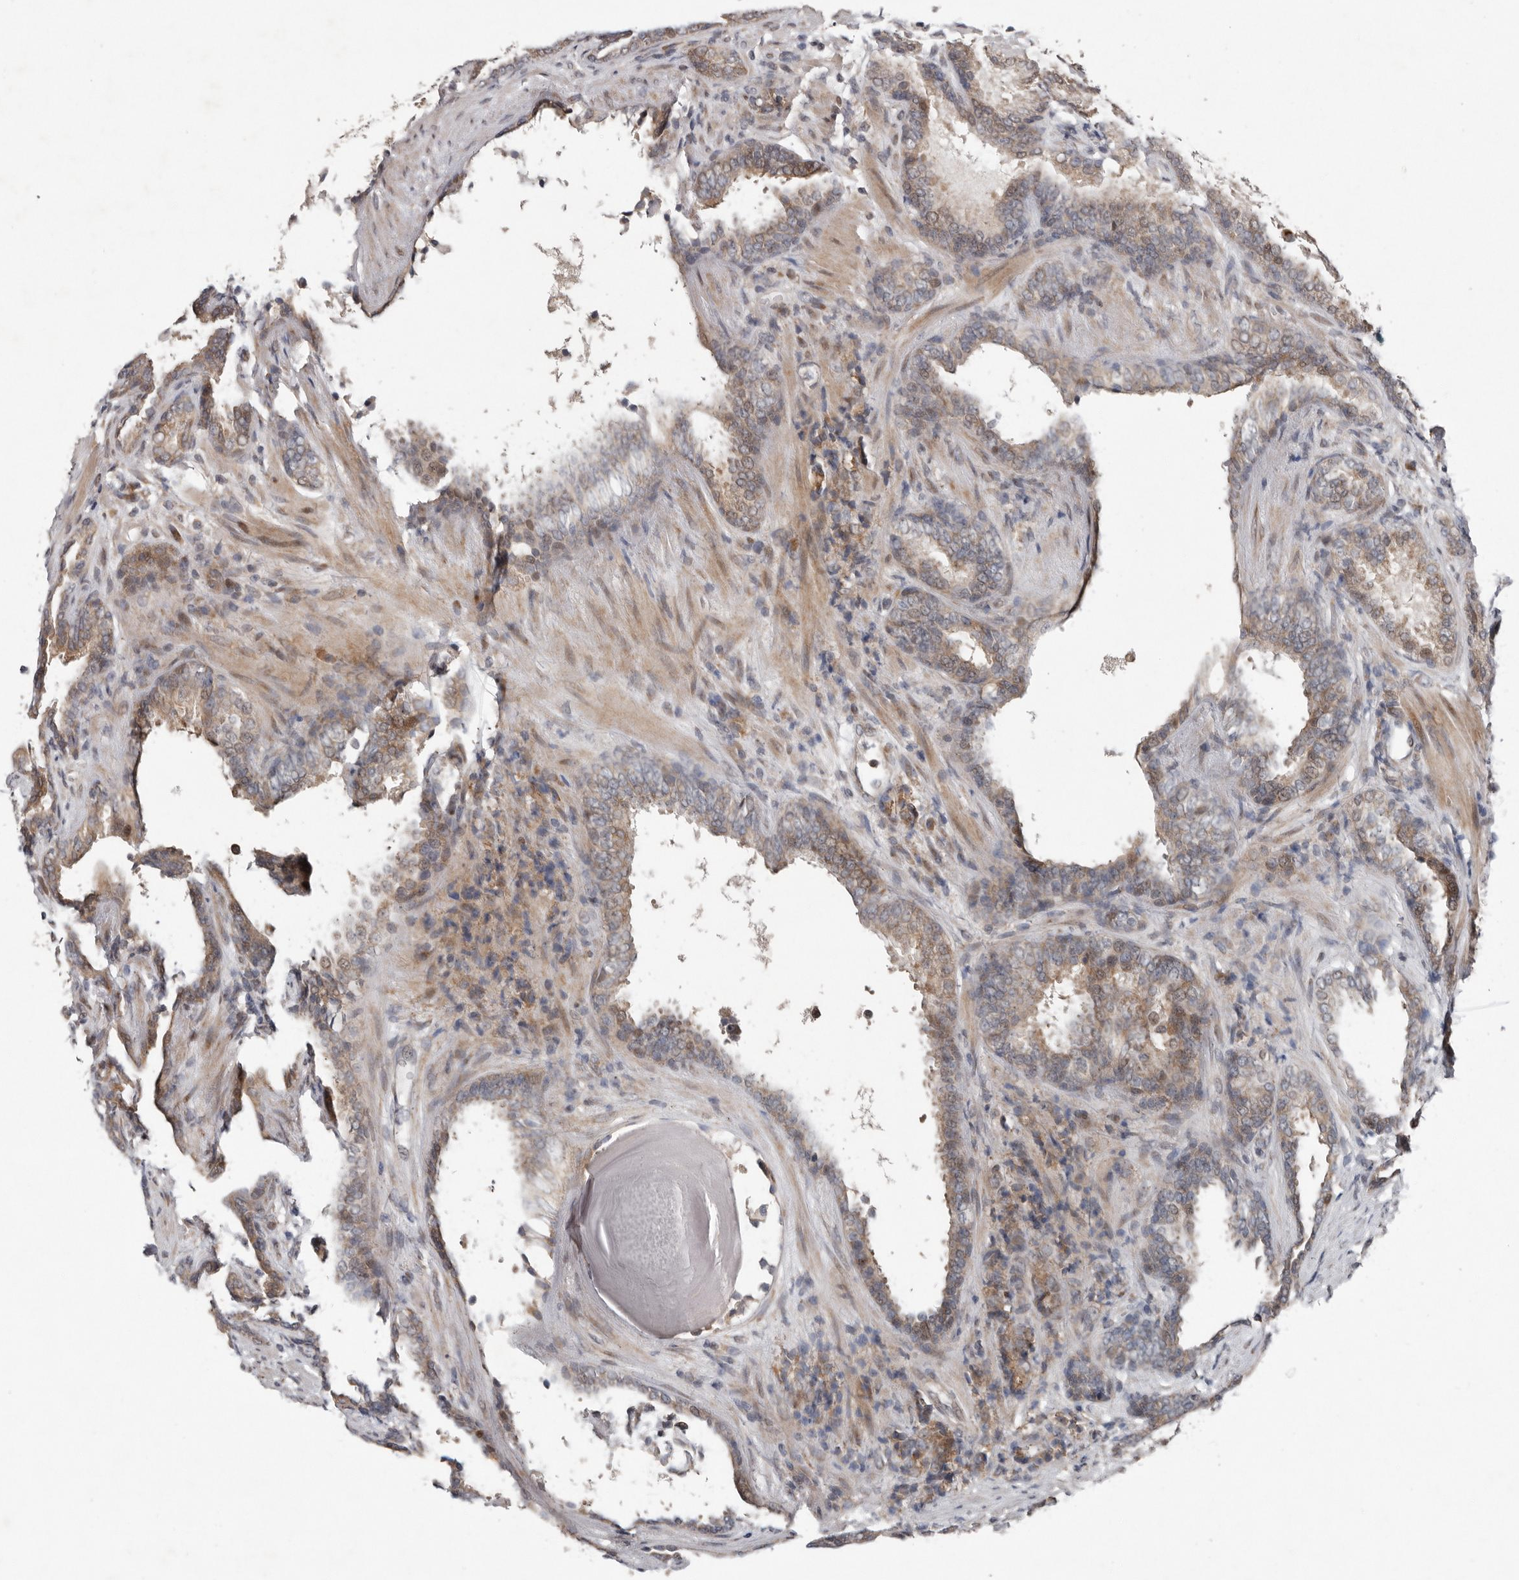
{"staining": {"intensity": "moderate", "quantity": ">75%", "location": "cytoplasmic/membranous"}, "tissue": "prostate cancer", "cell_type": "Tumor cells", "image_type": "cancer", "snomed": [{"axis": "morphology", "description": "Adenocarcinoma, High grade"}, {"axis": "topography", "description": "Prostate"}], "caption": "Tumor cells display medium levels of moderate cytoplasmic/membranous staining in approximately >75% of cells in human adenocarcinoma (high-grade) (prostate).", "gene": "CHML", "patient": {"sex": "male", "age": 62}}